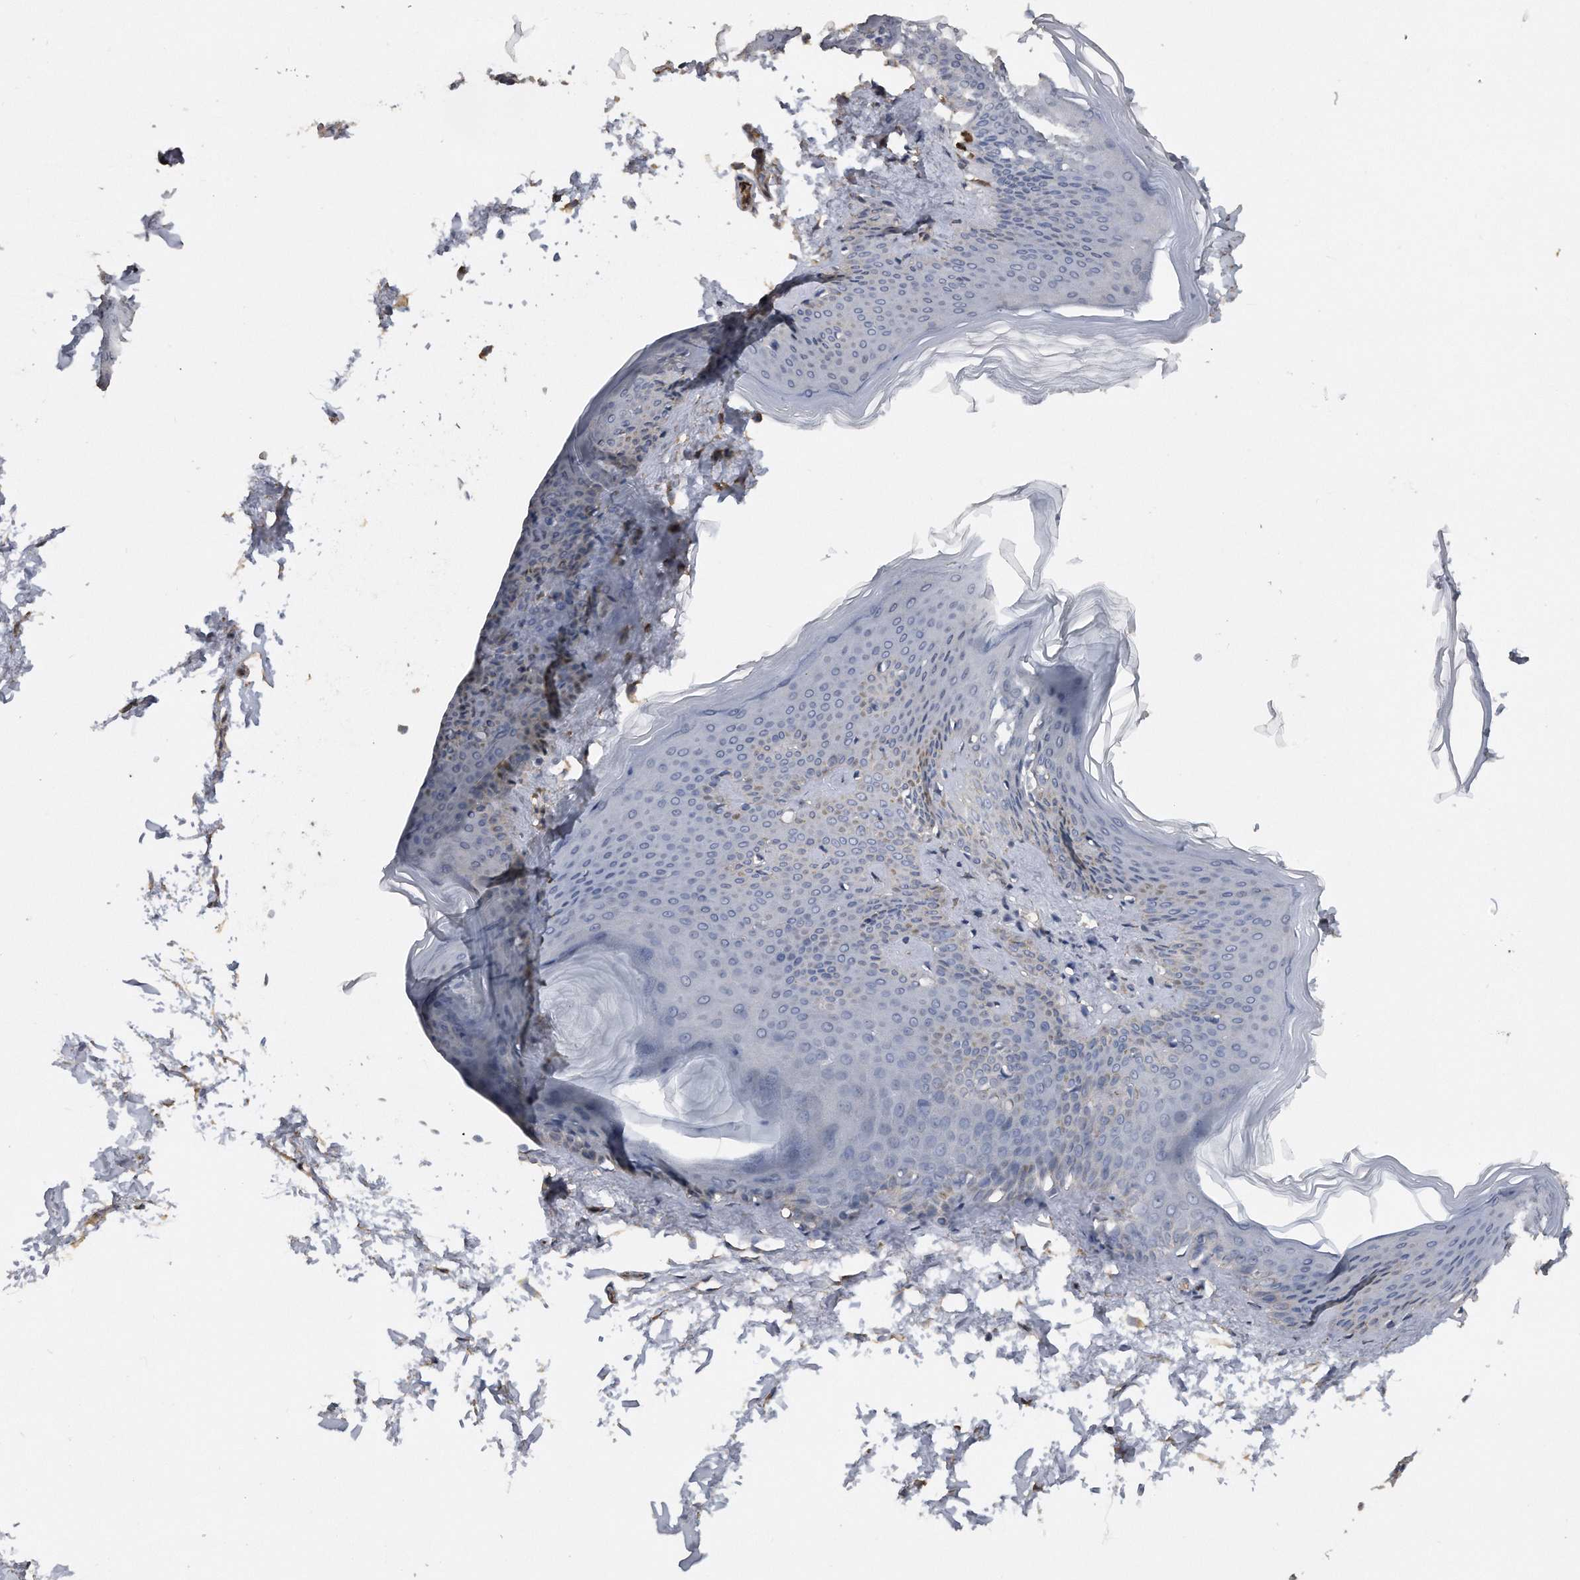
{"staining": {"intensity": "weak", "quantity": ">75%", "location": "cytoplasmic/membranous"}, "tissue": "skin", "cell_type": "Fibroblasts", "image_type": "normal", "snomed": [{"axis": "morphology", "description": "Normal tissue, NOS"}, {"axis": "topography", "description": "Skin"}], "caption": "A brown stain shows weak cytoplasmic/membranous staining of a protein in fibroblasts of benign human skin. (Brightfield microscopy of DAB IHC at high magnification).", "gene": "PCLO", "patient": {"sex": "female", "age": 27}}